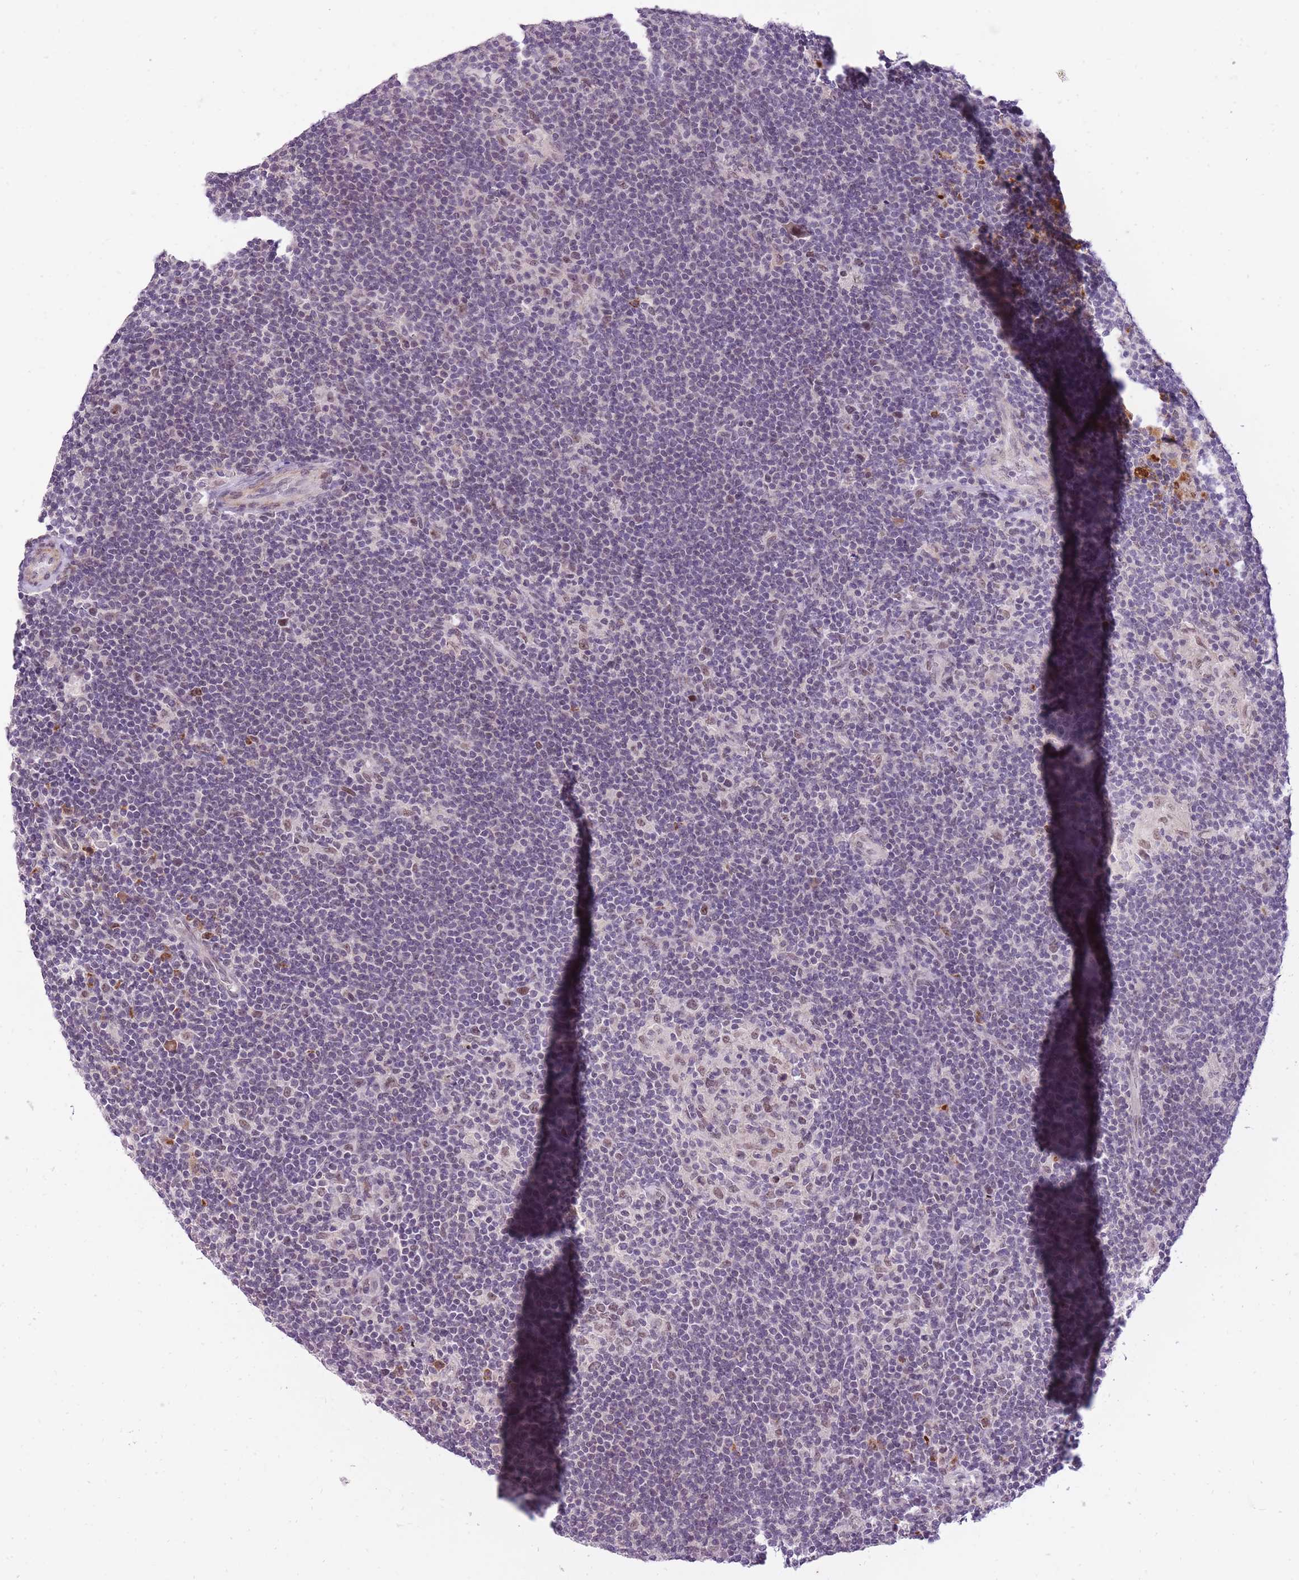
{"staining": {"intensity": "weak", "quantity": "25%-75%", "location": "nuclear"}, "tissue": "lymphoma", "cell_type": "Tumor cells", "image_type": "cancer", "snomed": [{"axis": "morphology", "description": "Hodgkin's disease, NOS"}, {"axis": "topography", "description": "Lymph node"}], "caption": "Lymphoma stained with a protein marker reveals weak staining in tumor cells.", "gene": "TIGD1", "patient": {"sex": "female", "age": 57}}